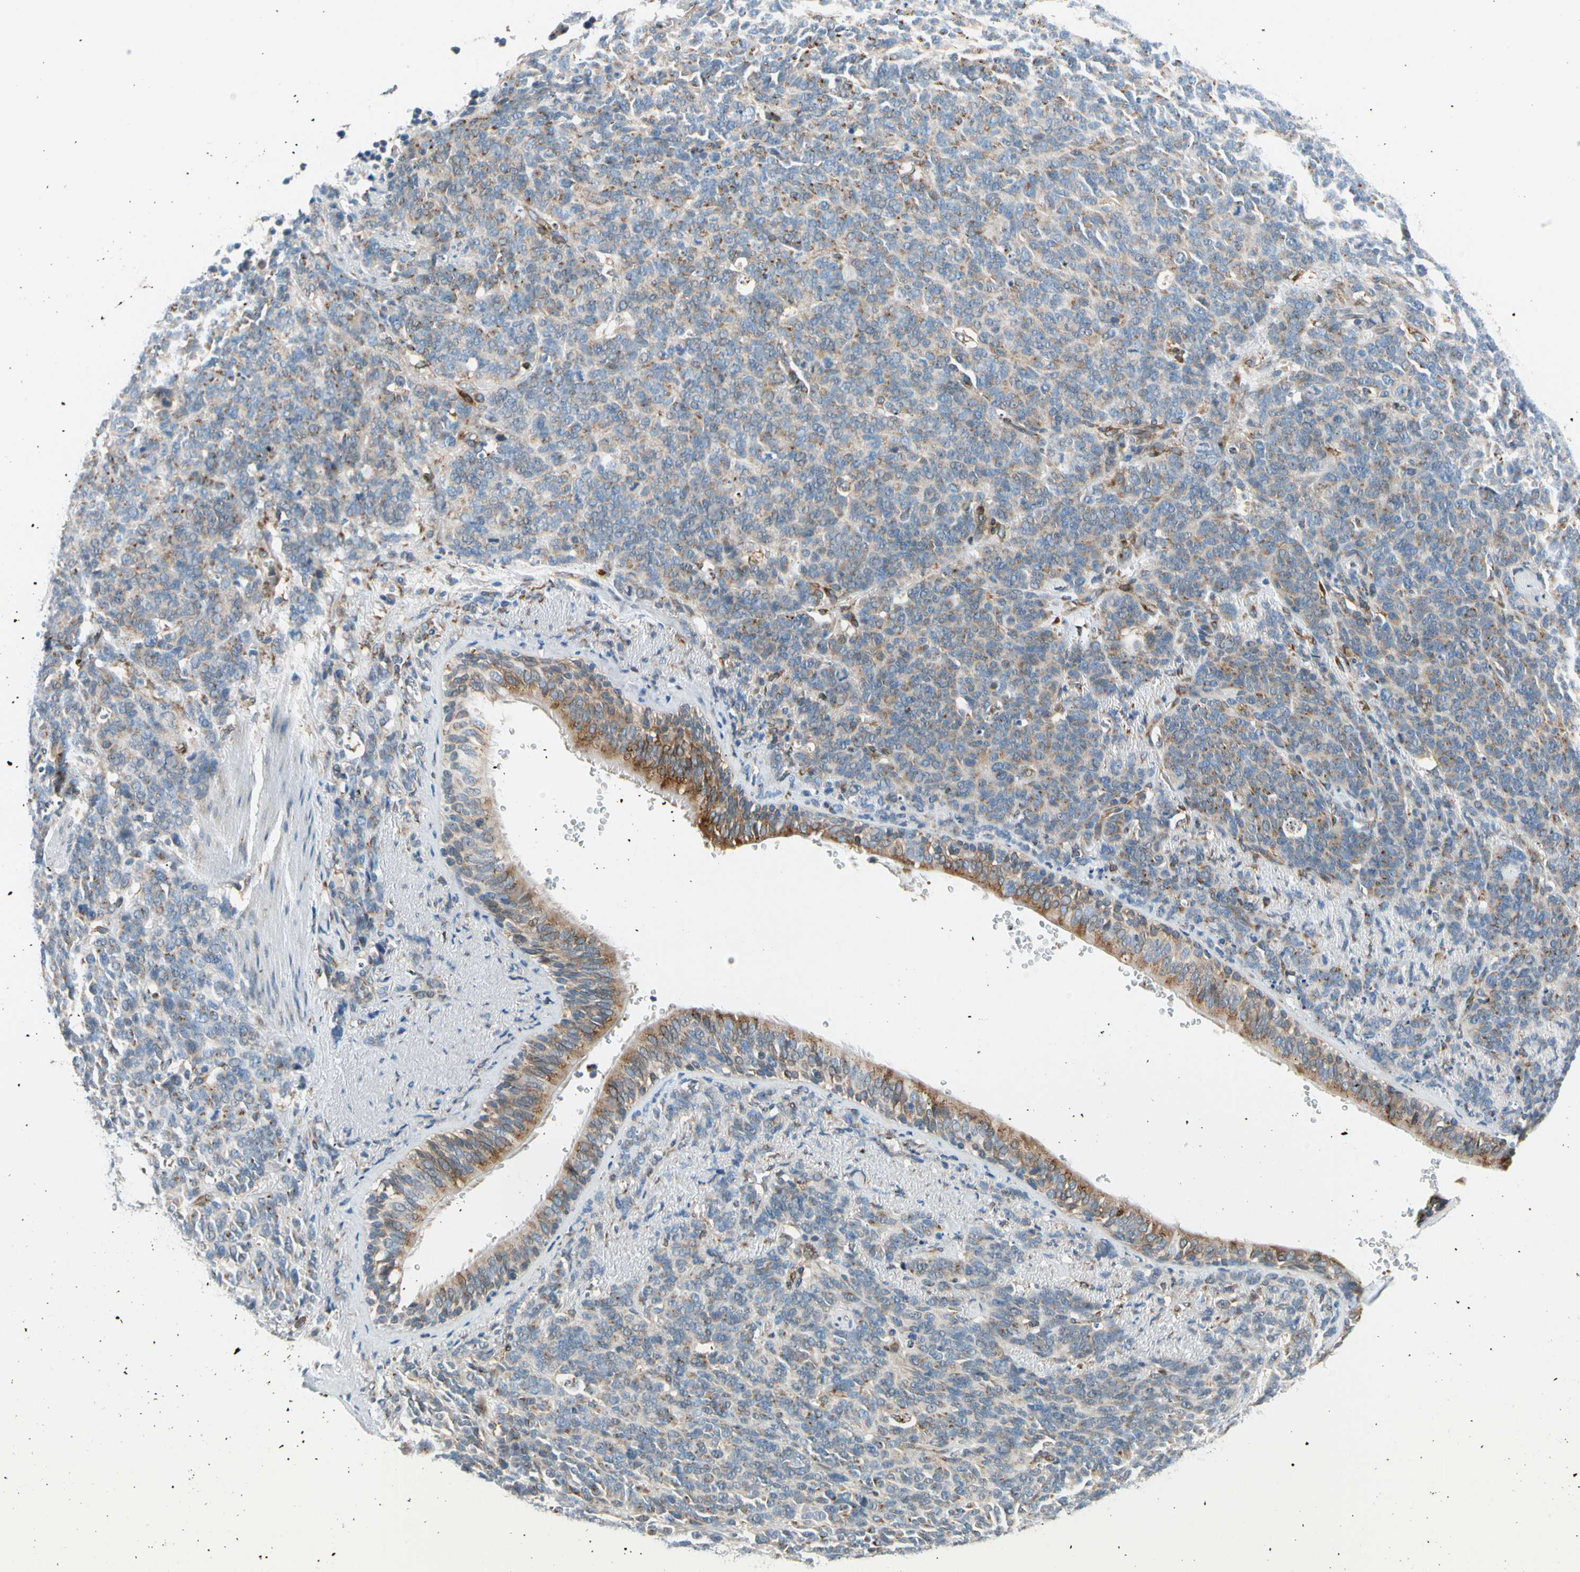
{"staining": {"intensity": "moderate", "quantity": "<25%", "location": "cytoplasmic/membranous"}, "tissue": "lung cancer", "cell_type": "Tumor cells", "image_type": "cancer", "snomed": [{"axis": "morphology", "description": "Neoplasm, malignant, NOS"}, {"axis": "topography", "description": "Lung"}], "caption": "IHC (DAB) staining of human lung malignant neoplasm displays moderate cytoplasmic/membranous protein positivity in approximately <25% of tumor cells.", "gene": "NUCB1", "patient": {"sex": "female", "age": 58}}